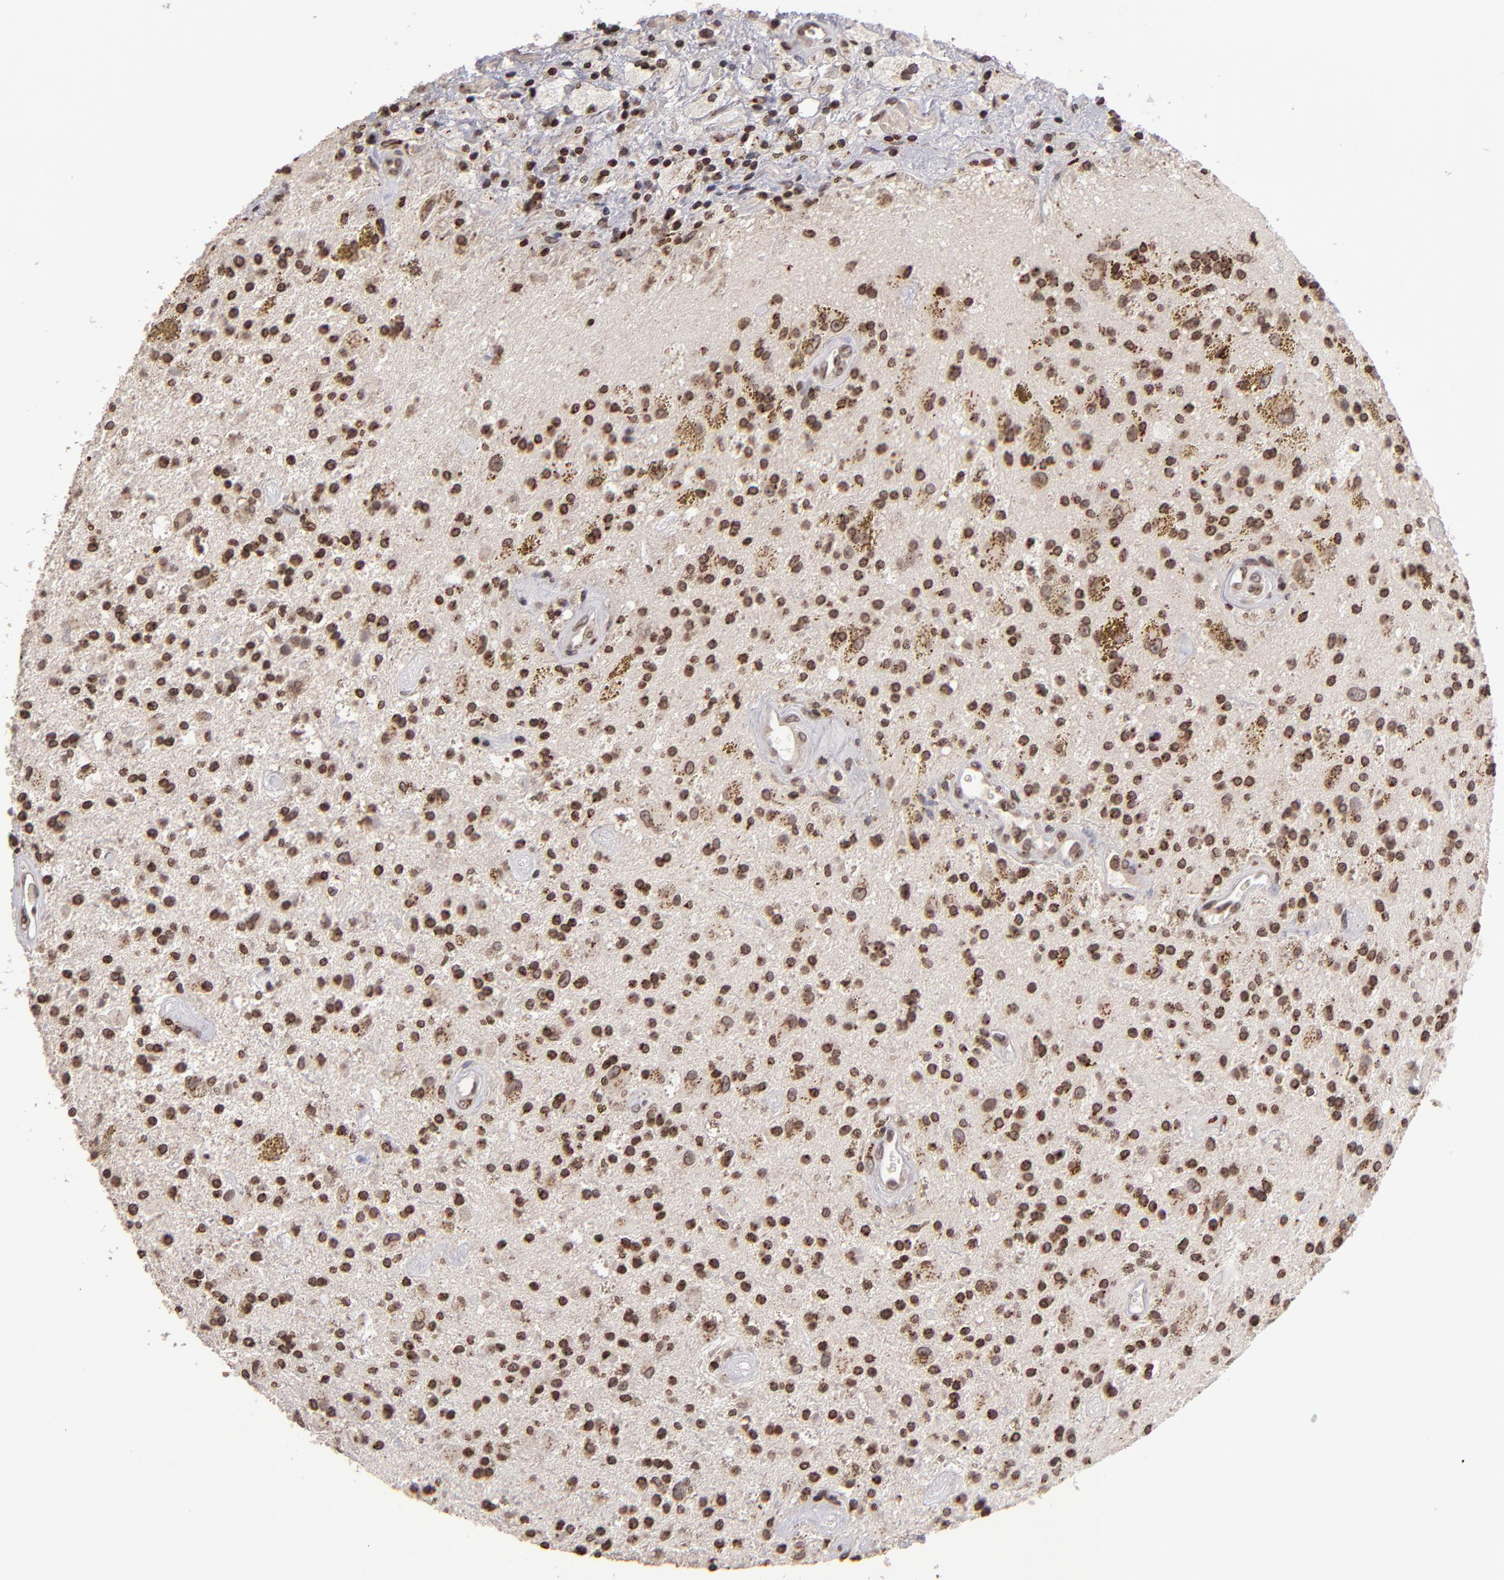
{"staining": {"intensity": "moderate", "quantity": ">75%", "location": "nuclear"}, "tissue": "glioma", "cell_type": "Tumor cells", "image_type": "cancer", "snomed": [{"axis": "morphology", "description": "Glioma, malignant, Low grade"}, {"axis": "topography", "description": "Brain"}], "caption": "Protein expression by IHC exhibits moderate nuclear positivity in approximately >75% of tumor cells in glioma. (Stains: DAB (3,3'-diaminobenzidine) in brown, nuclei in blue, Microscopy: brightfield microscopy at high magnification).", "gene": "CSDC2", "patient": {"sex": "male", "age": 58}}